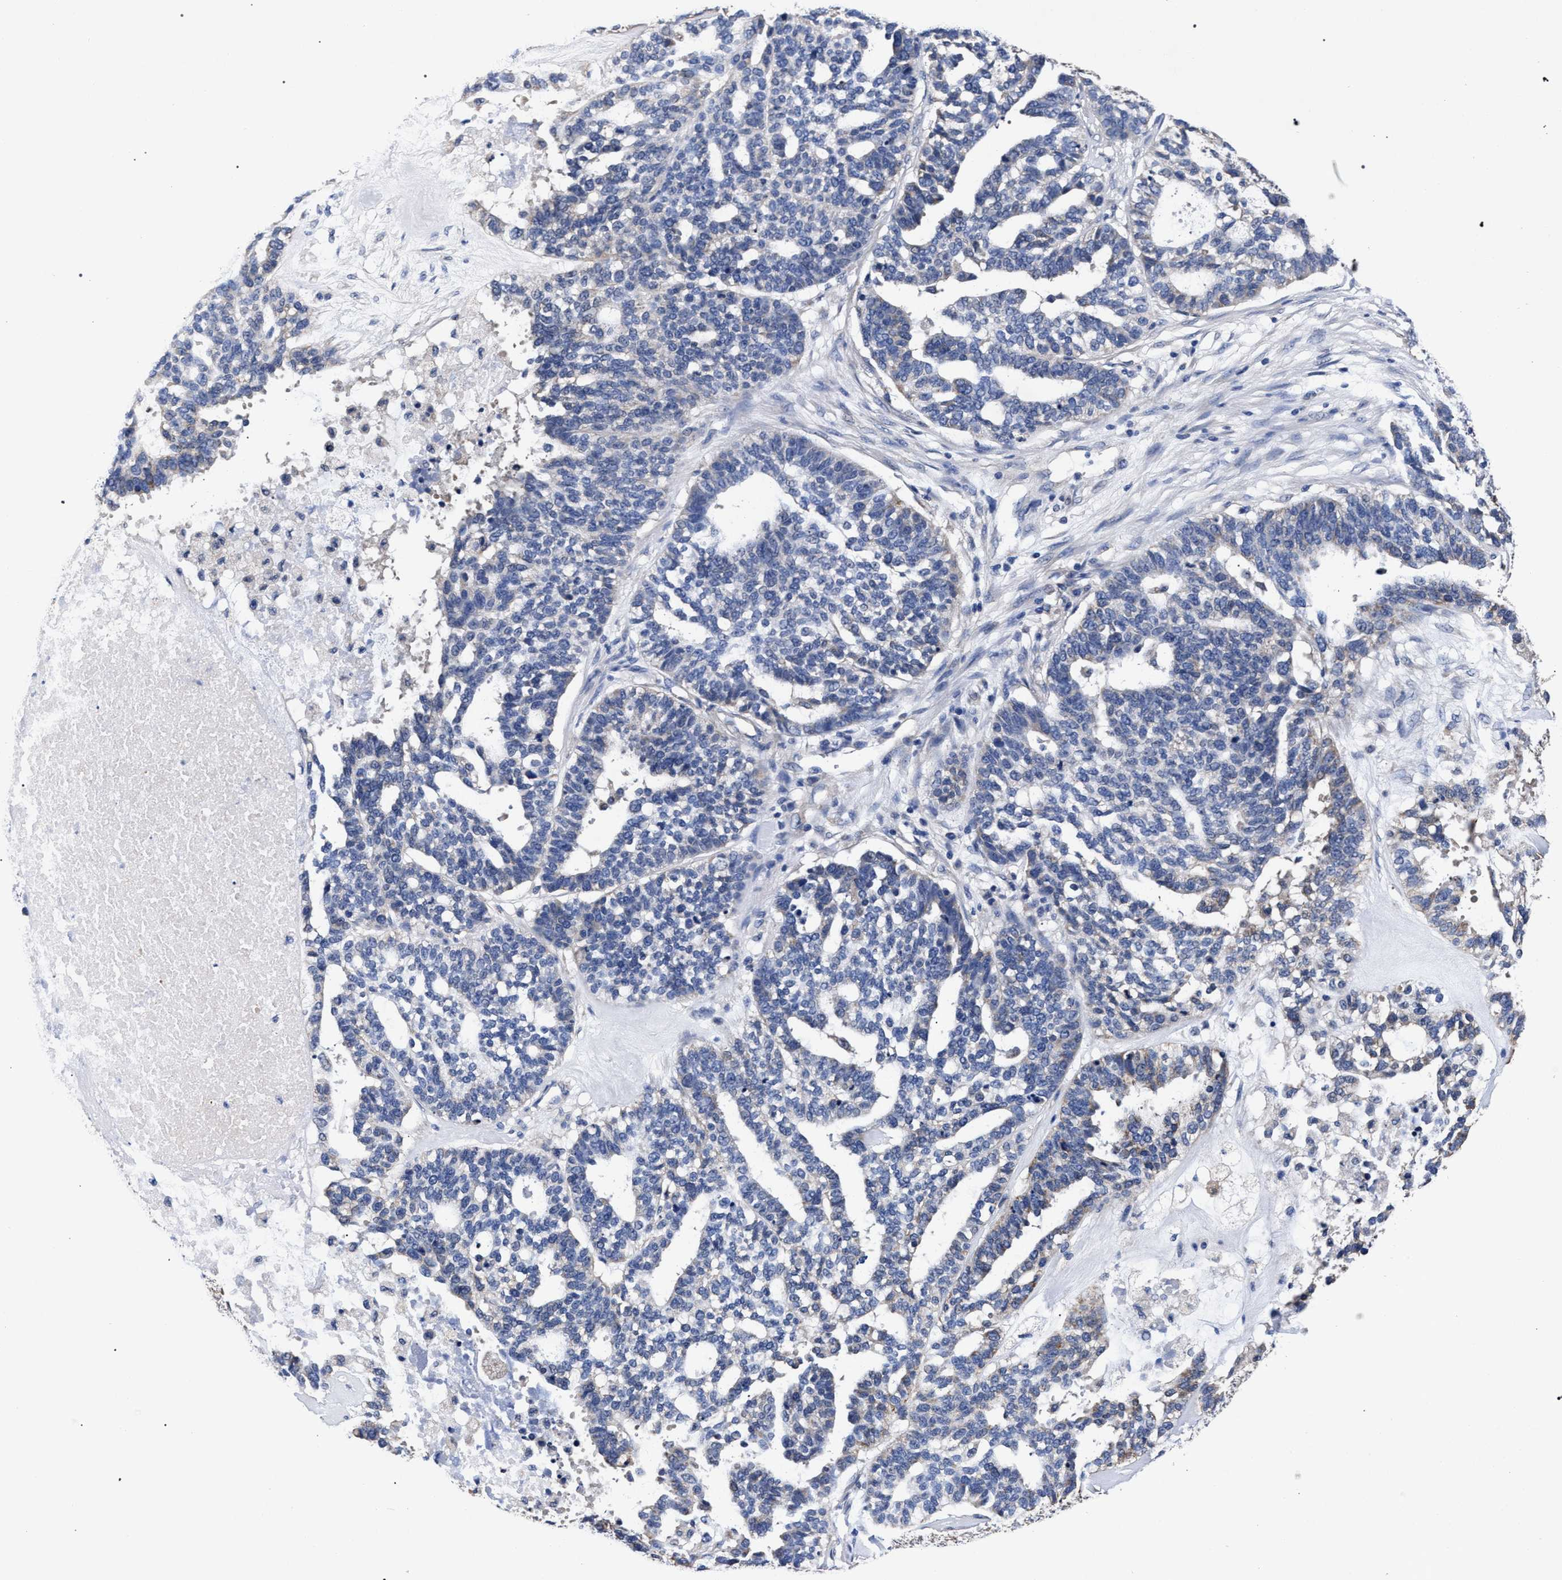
{"staining": {"intensity": "negative", "quantity": "none", "location": "none"}, "tissue": "ovarian cancer", "cell_type": "Tumor cells", "image_type": "cancer", "snomed": [{"axis": "morphology", "description": "Cystadenocarcinoma, serous, NOS"}, {"axis": "topography", "description": "Ovary"}], "caption": "Tumor cells are negative for protein expression in human ovarian cancer (serous cystadenocarcinoma). (DAB immunohistochemistry, high magnification).", "gene": "CFAP95", "patient": {"sex": "female", "age": 59}}